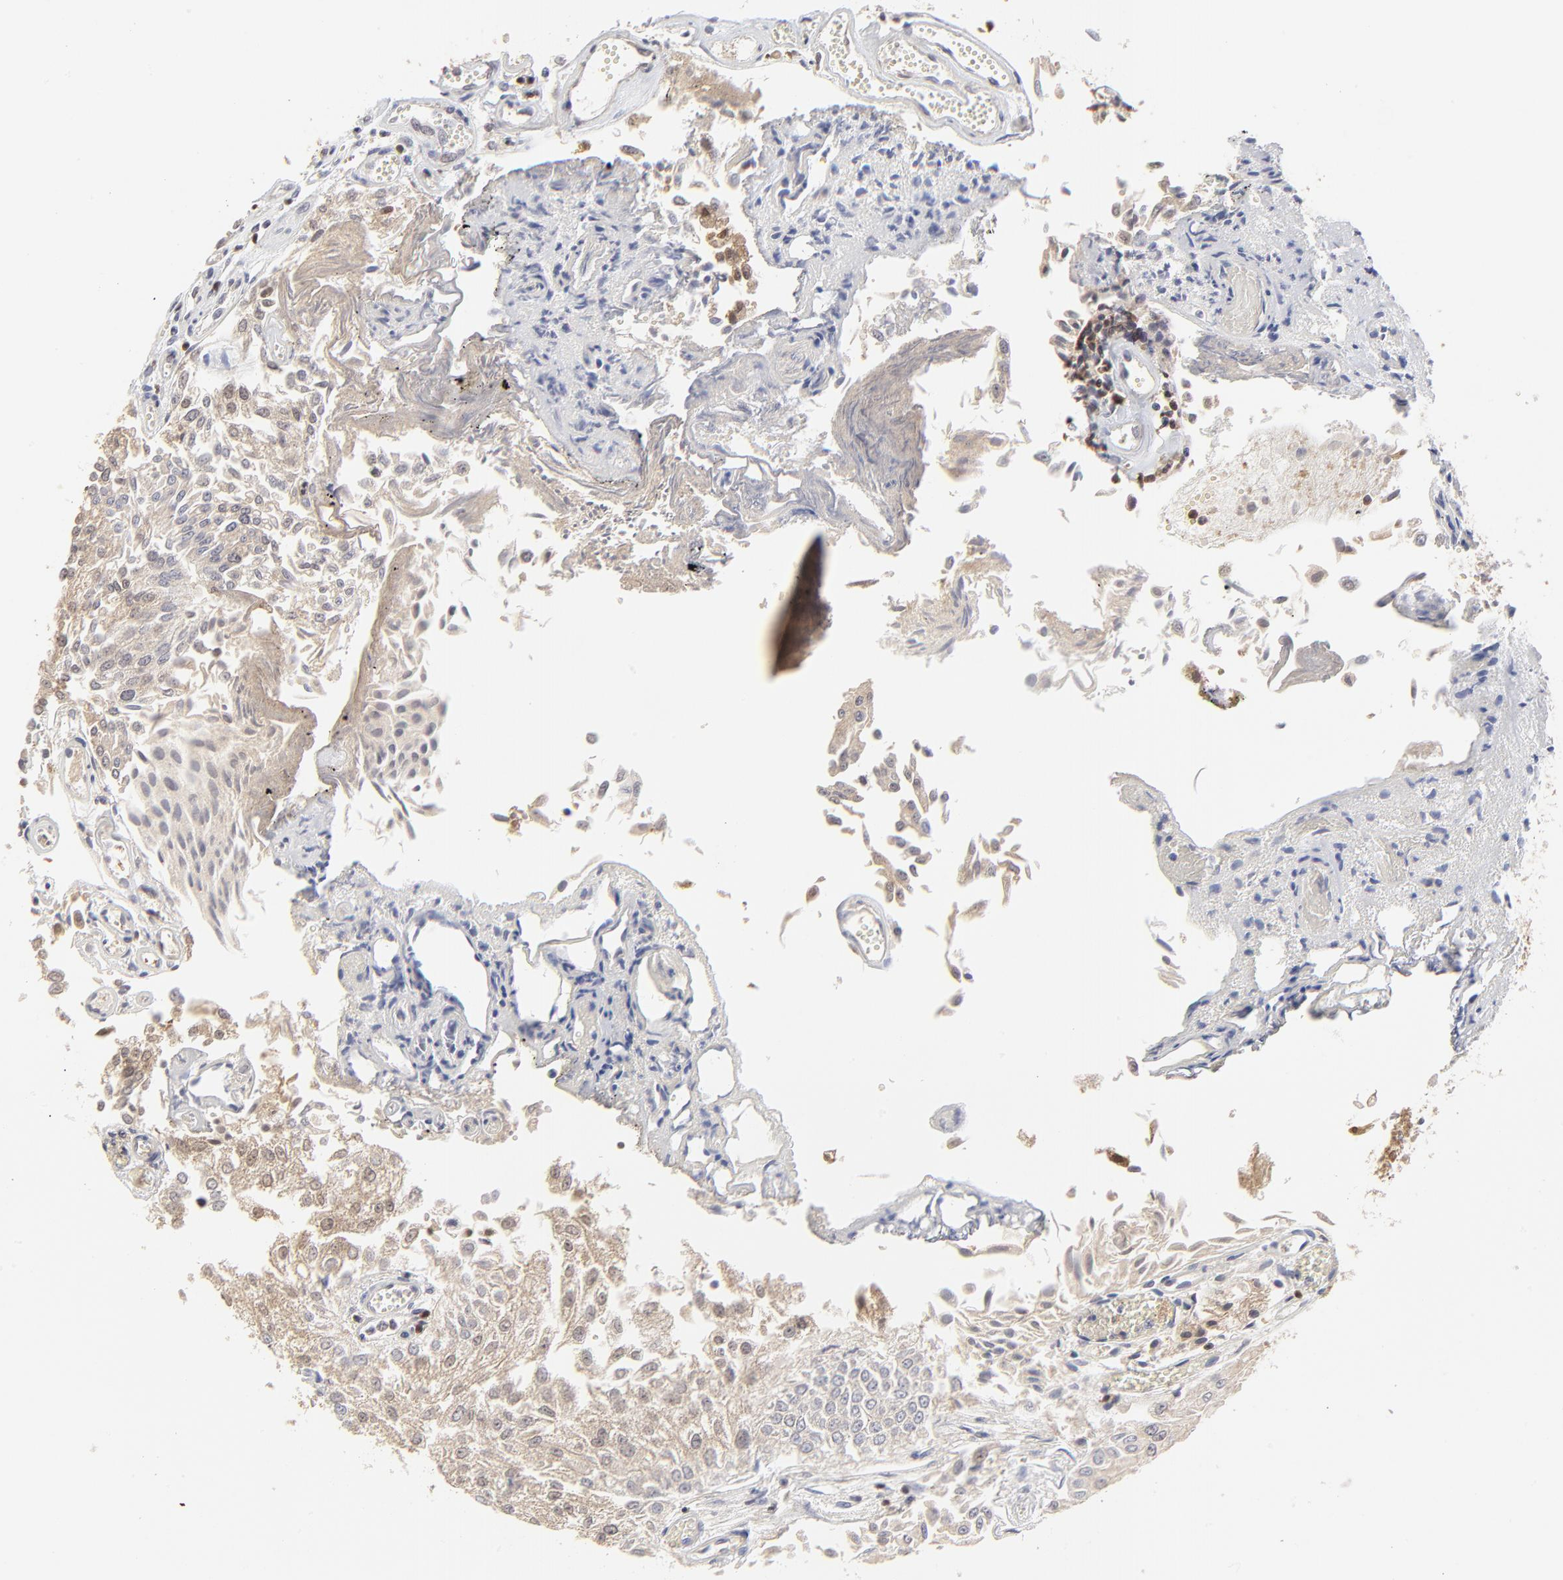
{"staining": {"intensity": "negative", "quantity": "none", "location": "none"}, "tissue": "urothelial cancer", "cell_type": "Tumor cells", "image_type": "cancer", "snomed": [{"axis": "morphology", "description": "Urothelial carcinoma, Low grade"}, {"axis": "topography", "description": "Urinary bladder"}], "caption": "Immunohistochemistry (IHC) of urothelial cancer exhibits no staining in tumor cells.", "gene": "CASP3", "patient": {"sex": "male", "age": 86}}